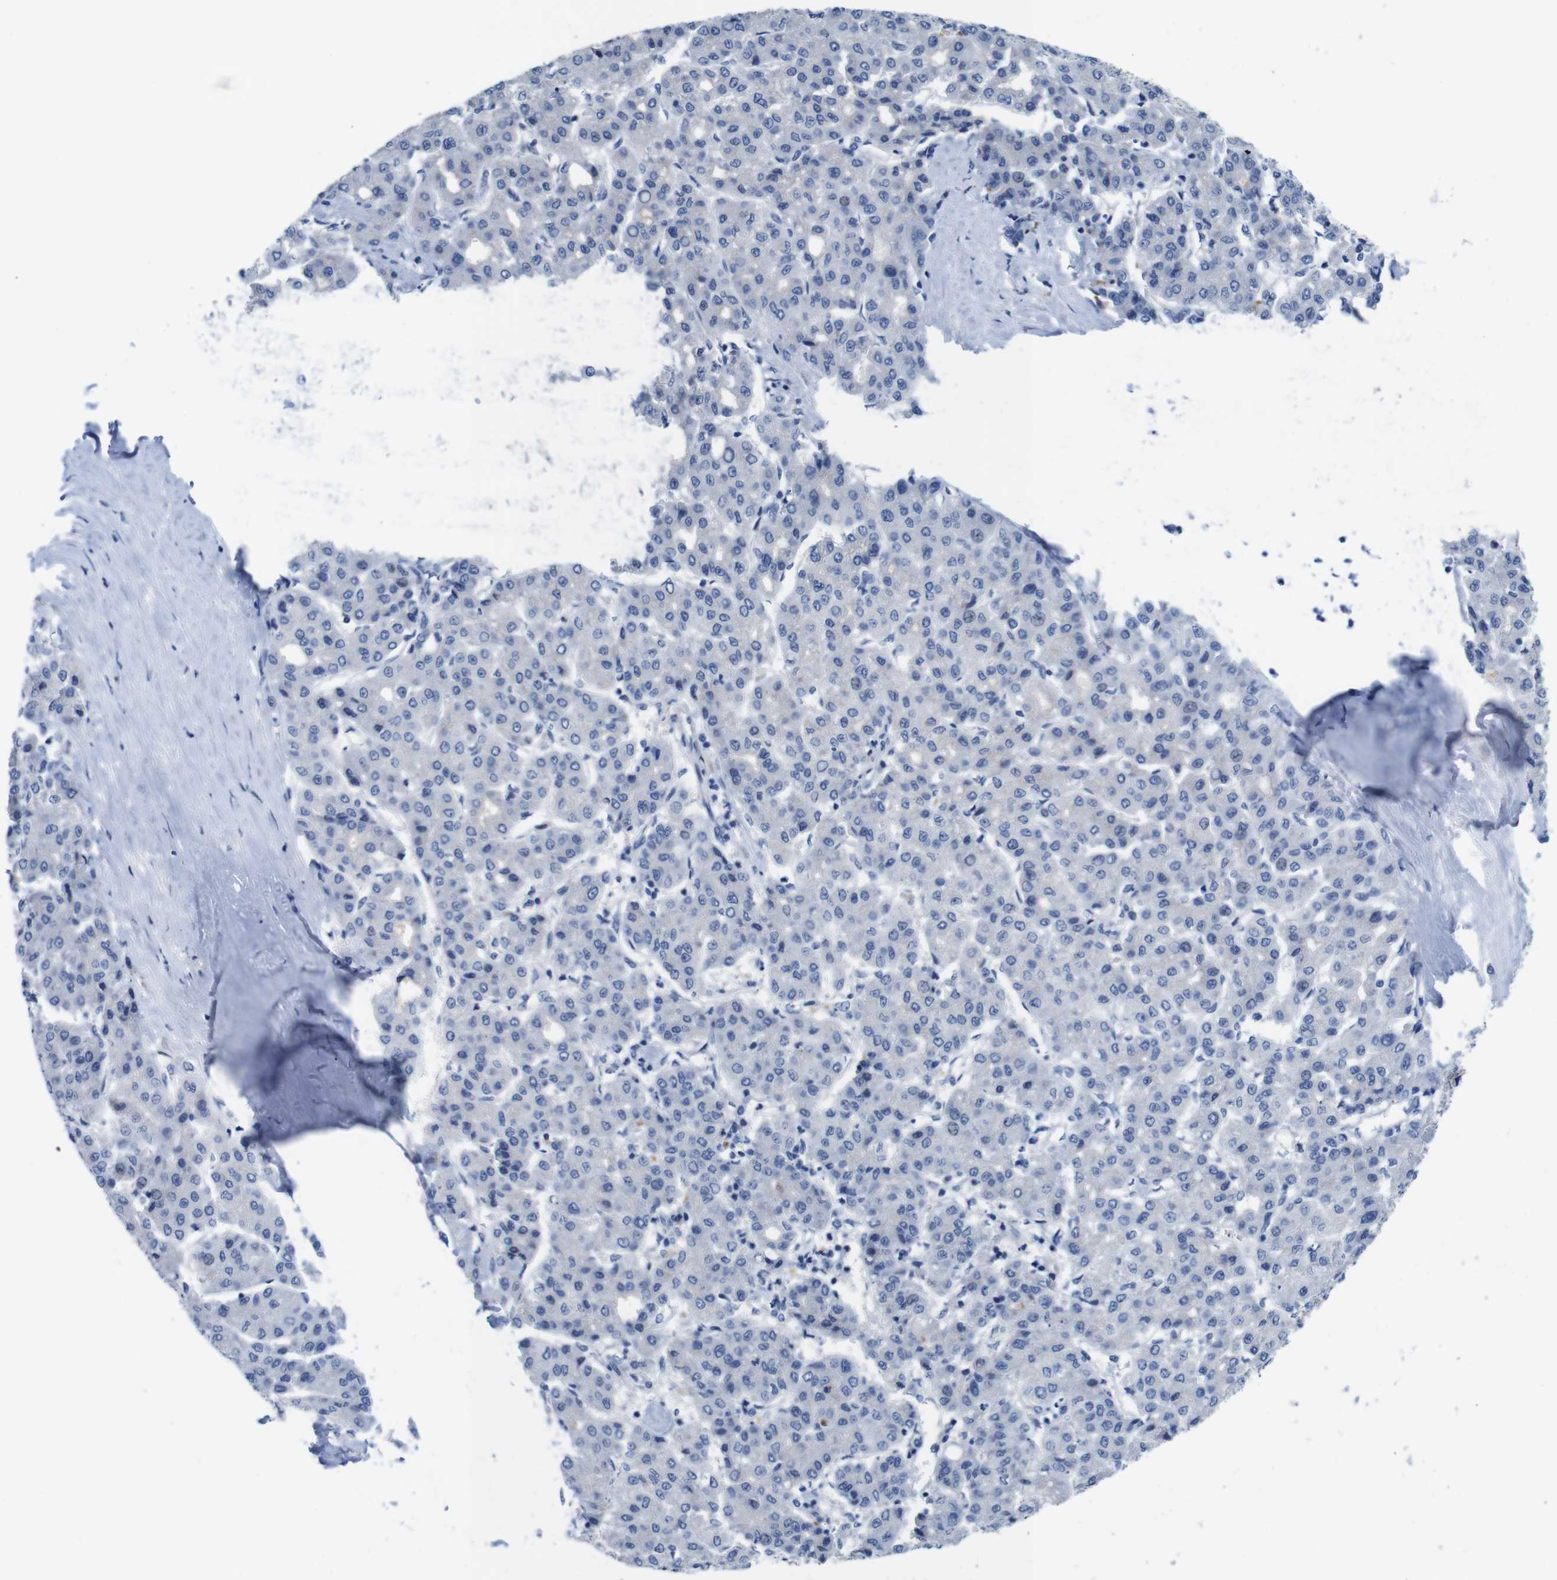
{"staining": {"intensity": "negative", "quantity": "none", "location": "none"}, "tissue": "liver cancer", "cell_type": "Tumor cells", "image_type": "cancer", "snomed": [{"axis": "morphology", "description": "Carcinoma, Hepatocellular, NOS"}, {"axis": "topography", "description": "Liver"}], "caption": "DAB (3,3'-diaminobenzidine) immunohistochemical staining of human liver cancer demonstrates no significant staining in tumor cells. (Brightfield microscopy of DAB immunohistochemistry at high magnification).", "gene": "C1RL", "patient": {"sex": "male", "age": 65}}